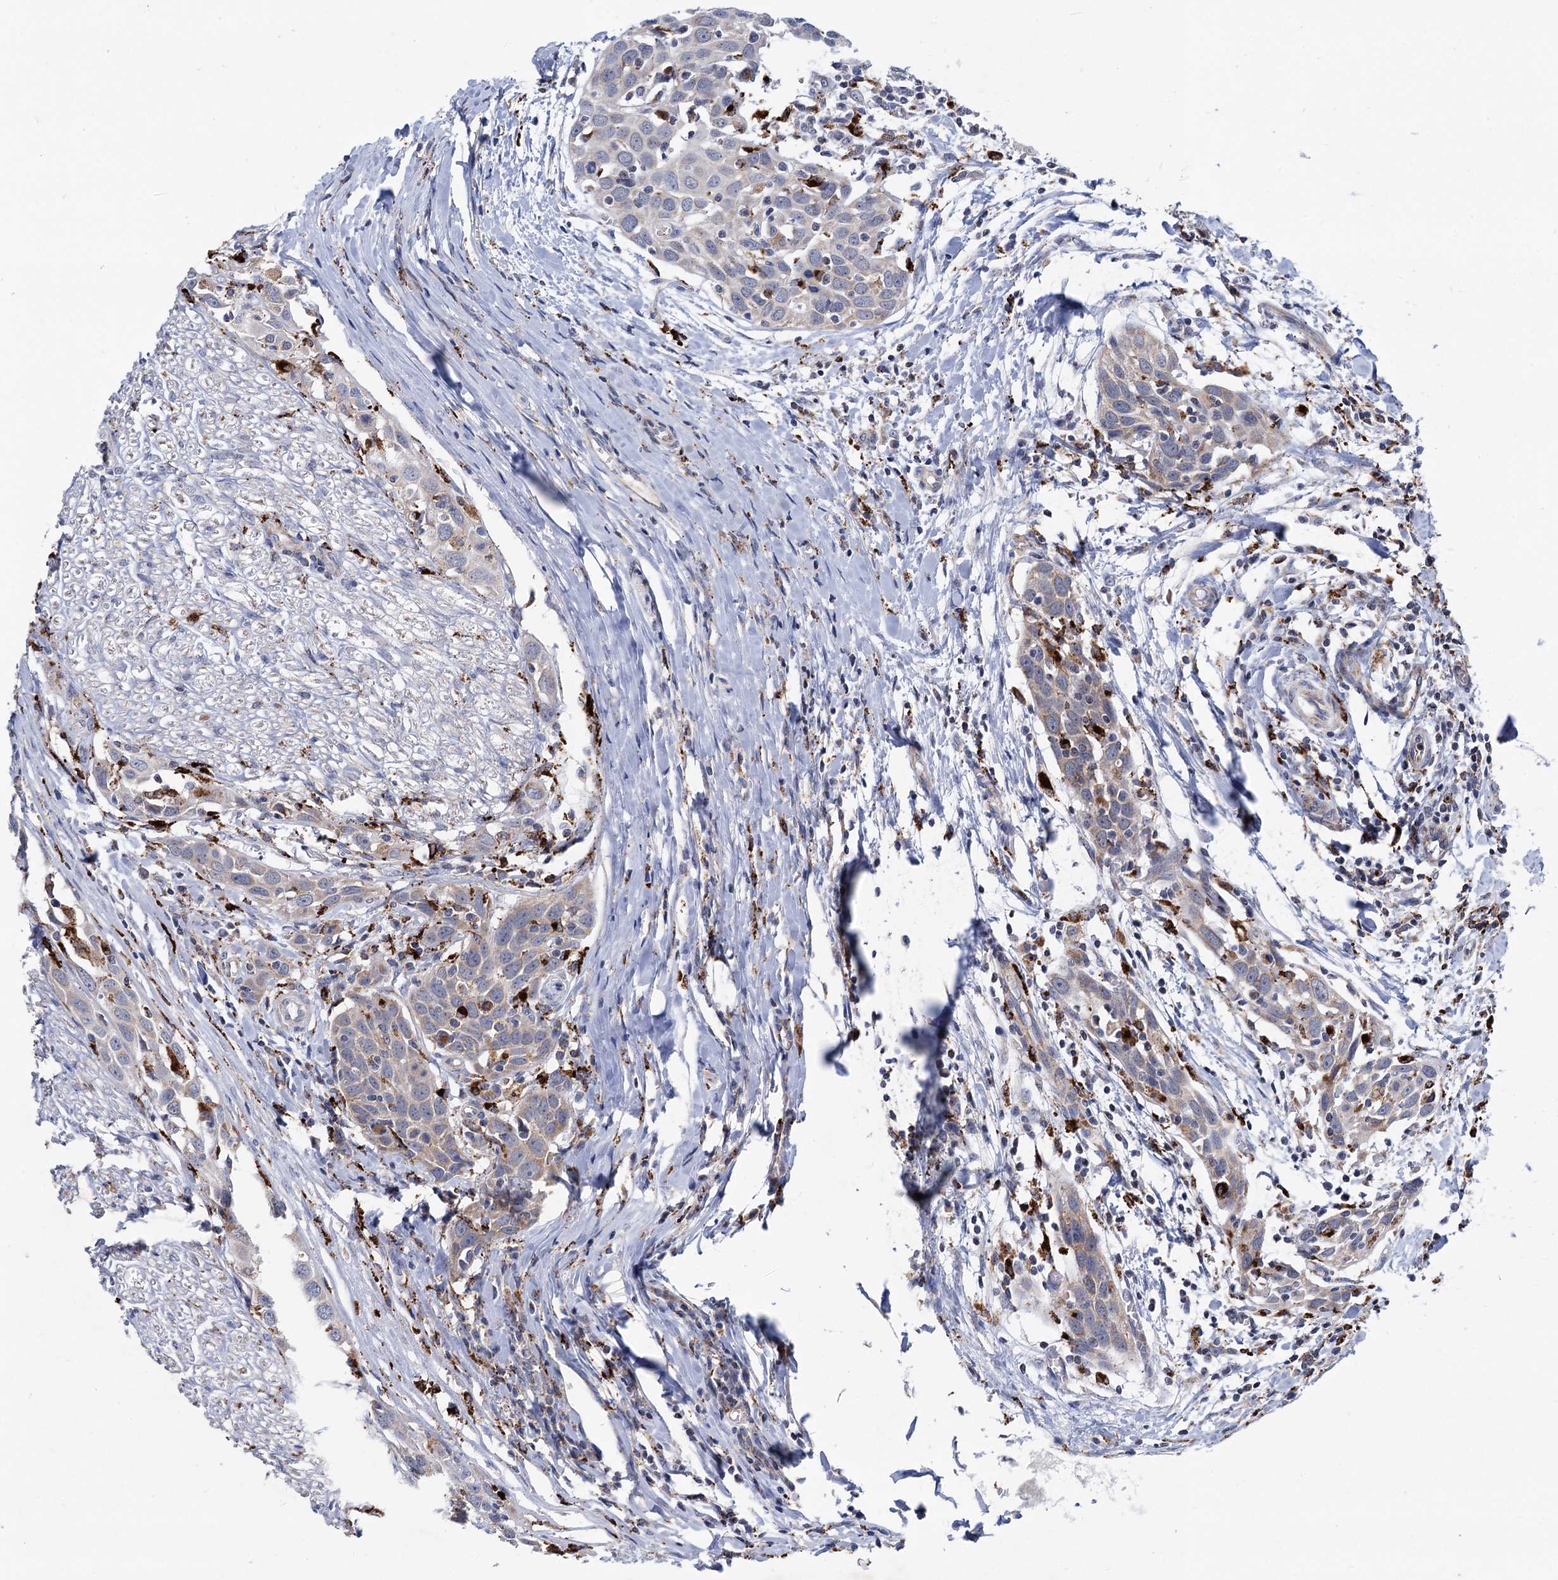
{"staining": {"intensity": "negative", "quantity": "none", "location": "none"}, "tissue": "head and neck cancer", "cell_type": "Tumor cells", "image_type": "cancer", "snomed": [{"axis": "morphology", "description": "Squamous cell carcinoma, NOS"}, {"axis": "topography", "description": "Oral tissue"}, {"axis": "topography", "description": "Head-Neck"}], "caption": "Tumor cells show no significant protein expression in head and neck cancer.", "gene": "ANKS3", "patient": {"sex": "female", "age": 50}}